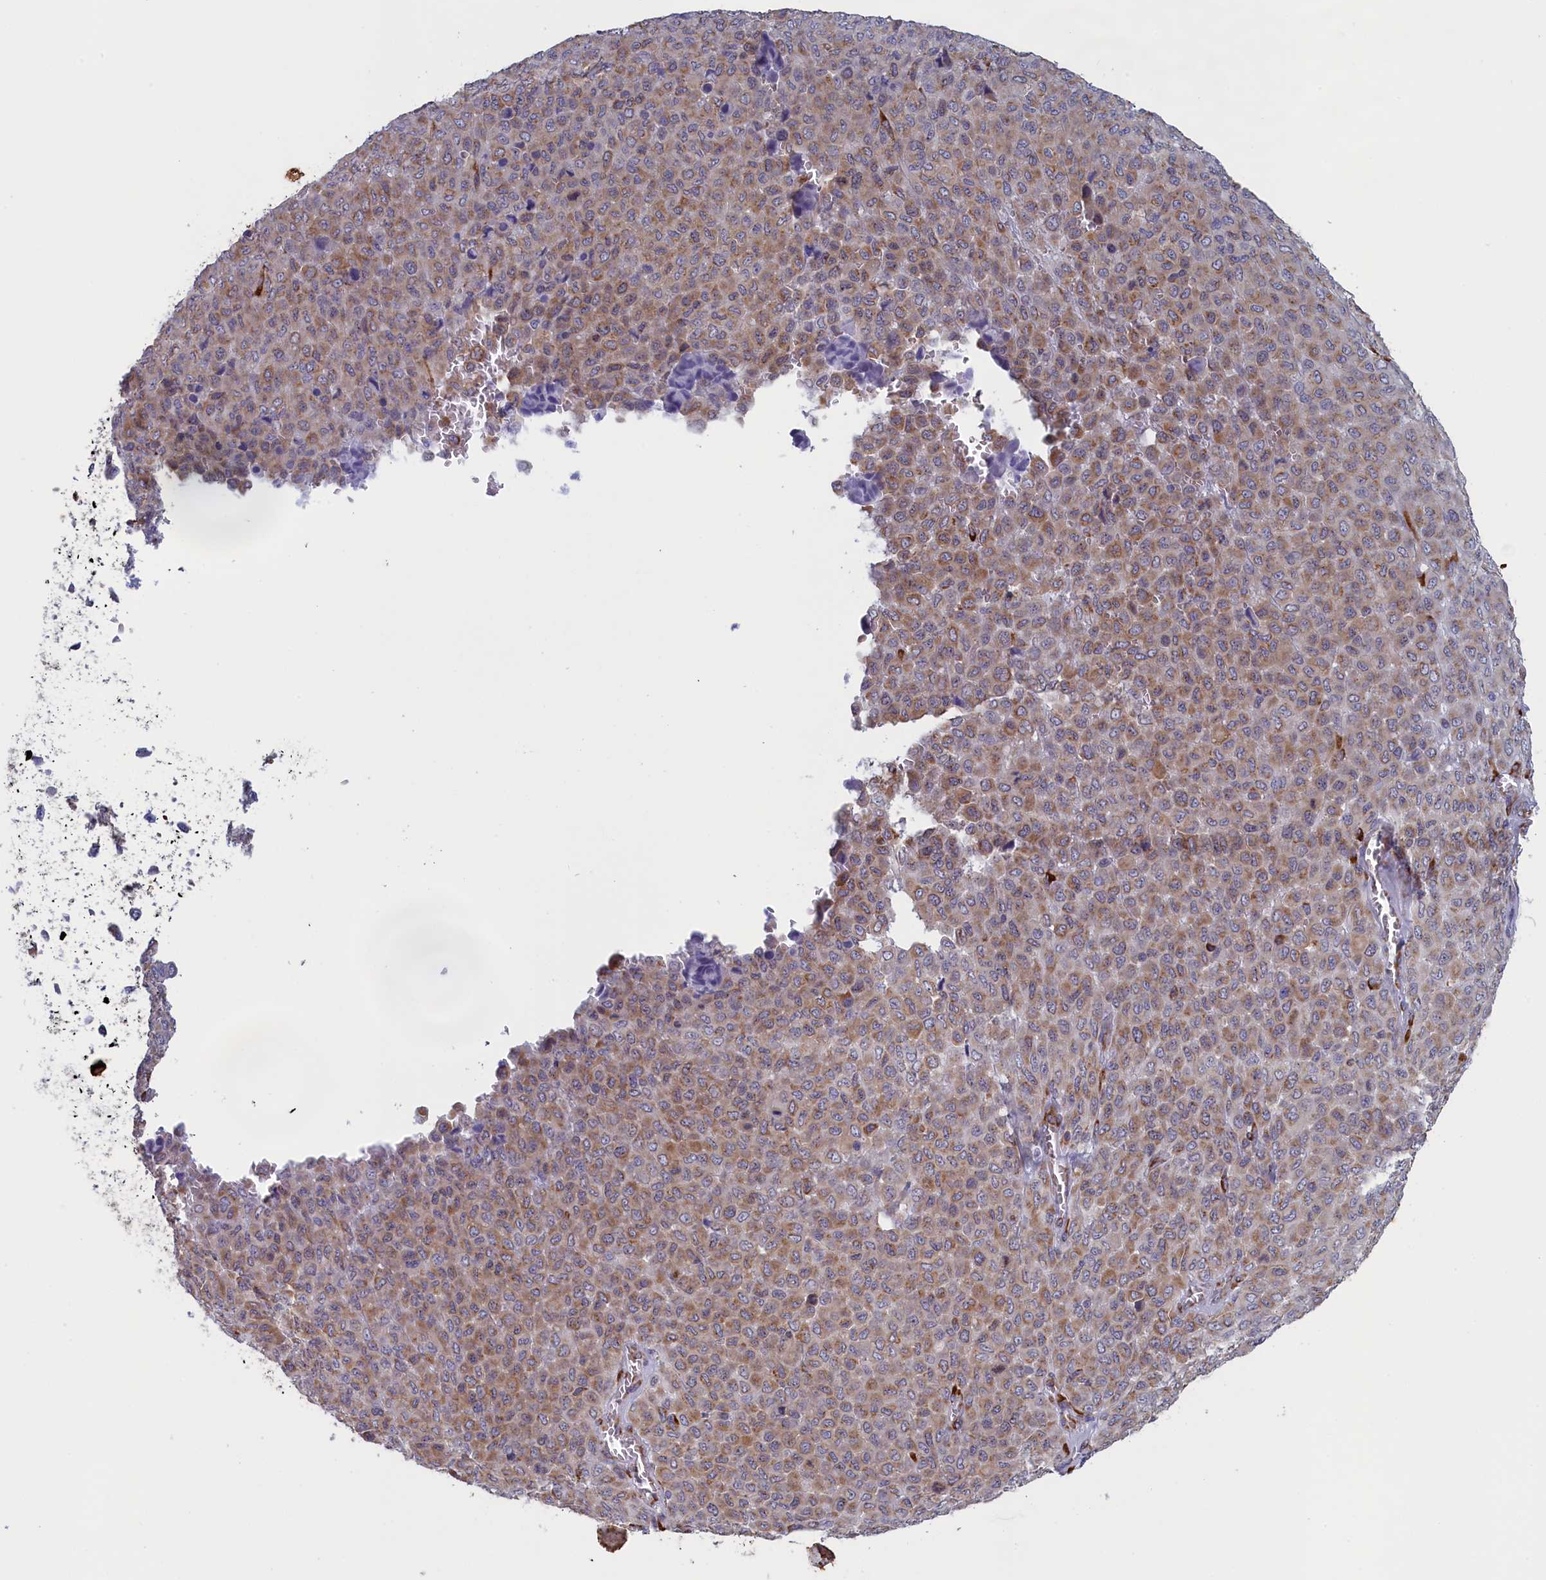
{"staining": {"intensity": "moderate", "quantity": "25%-75%", "location": "cytoplasmic/membranous"}, "tissue": "melanoma", "cell_type": "Tumor cells", "image_type": "cancer", "snomed": [{"axis": "morphology", "description": "Malignant melanoma, Metastatic site"}, {"axis": "topography", "description": "Skin"}], "caption": "DAB (3,3'-diaminobenzidine) immunohistochemical staining of melanoma reveals moderate cytoplasmic/membranous protein staining in approximately 25%-75% of tumor cells.", "gene": "CCDC68", "patient": {"sex": "female", "age": 81}}